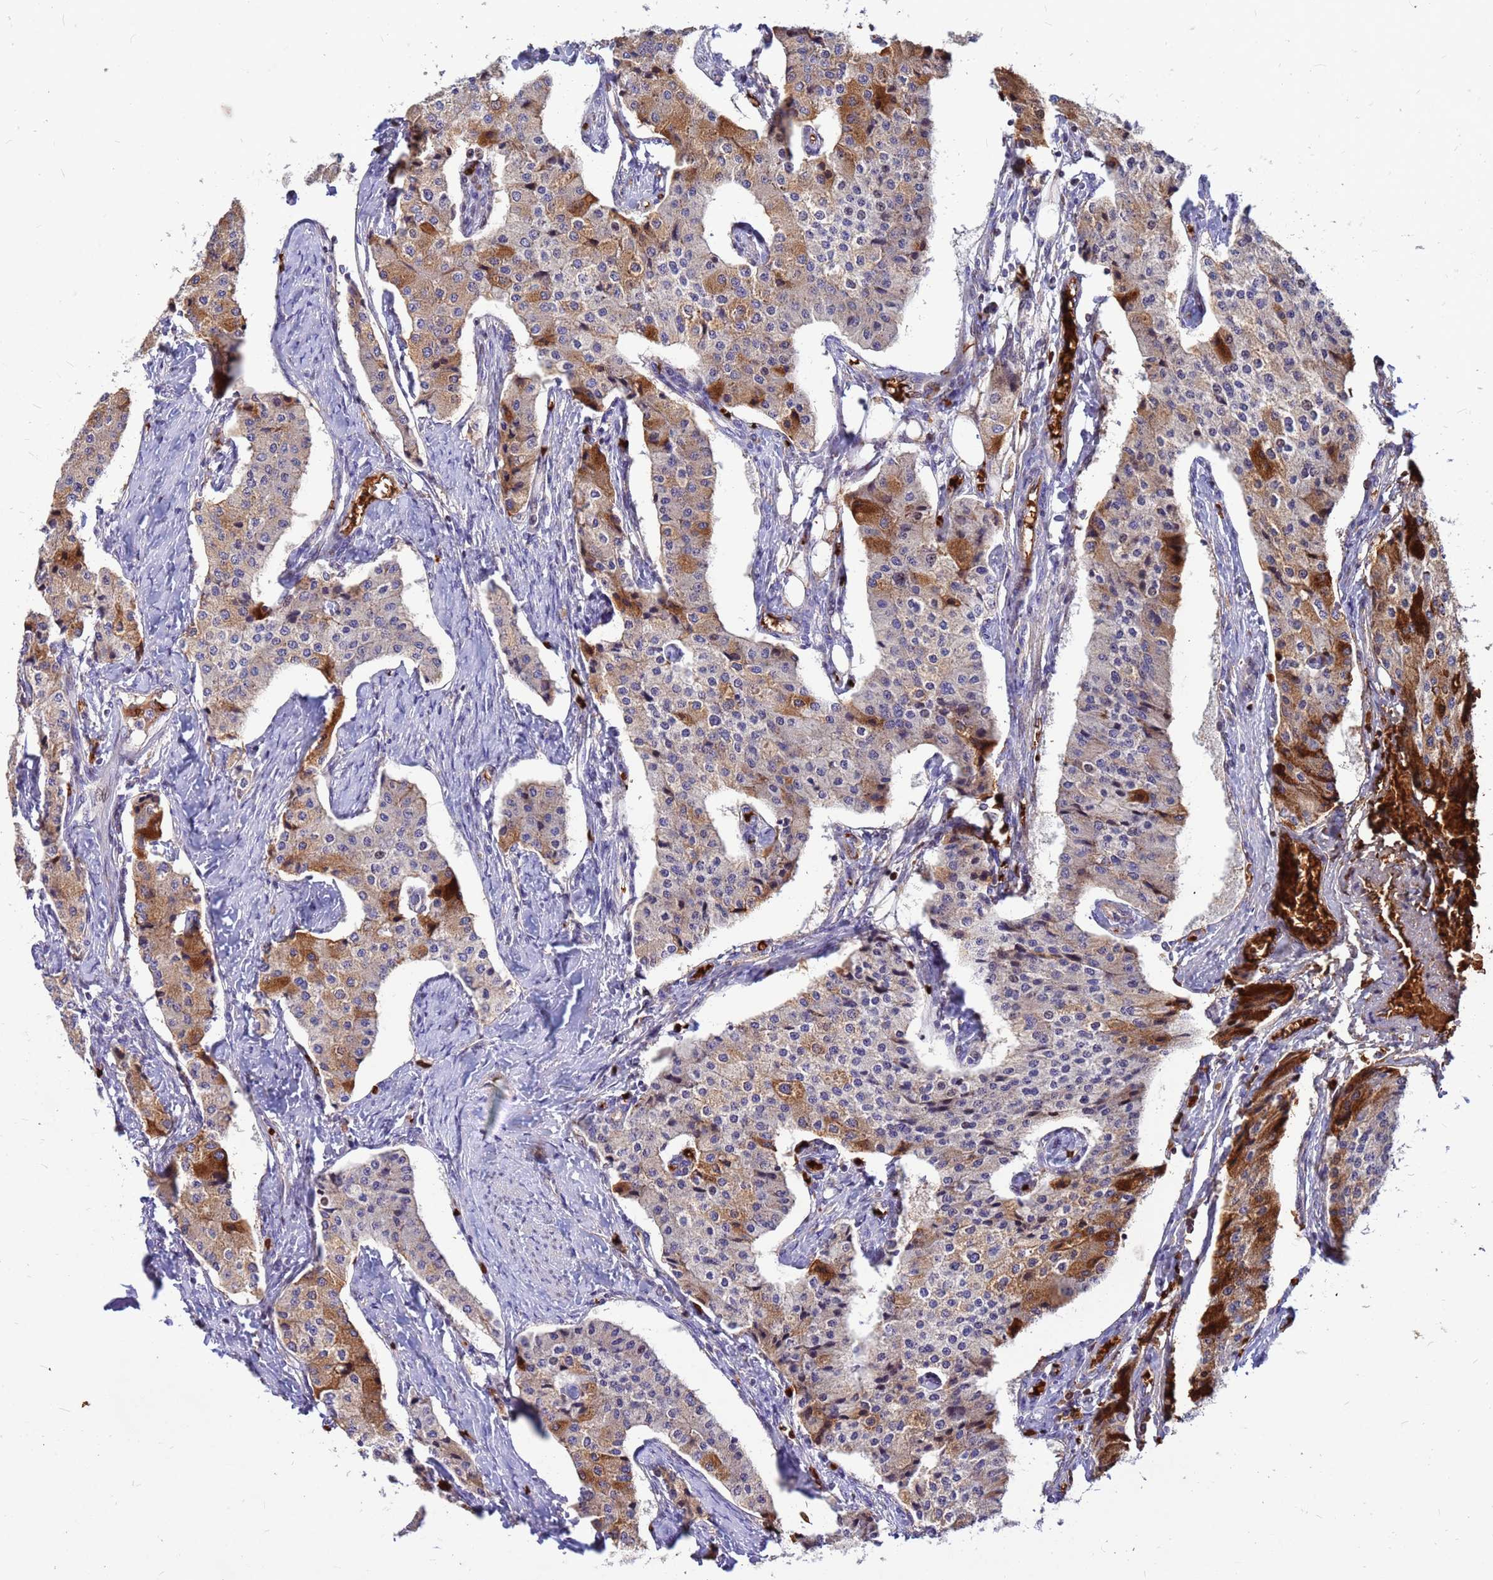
{"staining": {"intensity": "strong", "quantity": "<25%", "location": "cytoplasmic/membranous"}, "tissue": "carcinoid", "cell_type": "Tumor cells", "image_type": "cancer", "snomed": [{"axis": "morphology", "description": "Carcinoid, malignant, NOS"}, {"axis": "topography", "description": "Colon"}], "caption": "Immunohistochemical staining of human carcinoid exhibits medium levels of strong cytoplasmic/membranous protein expression in approximately <25% of tumor cells.", "gene": "ZNF669", "patient": {"sex": "female", "age": 52}}